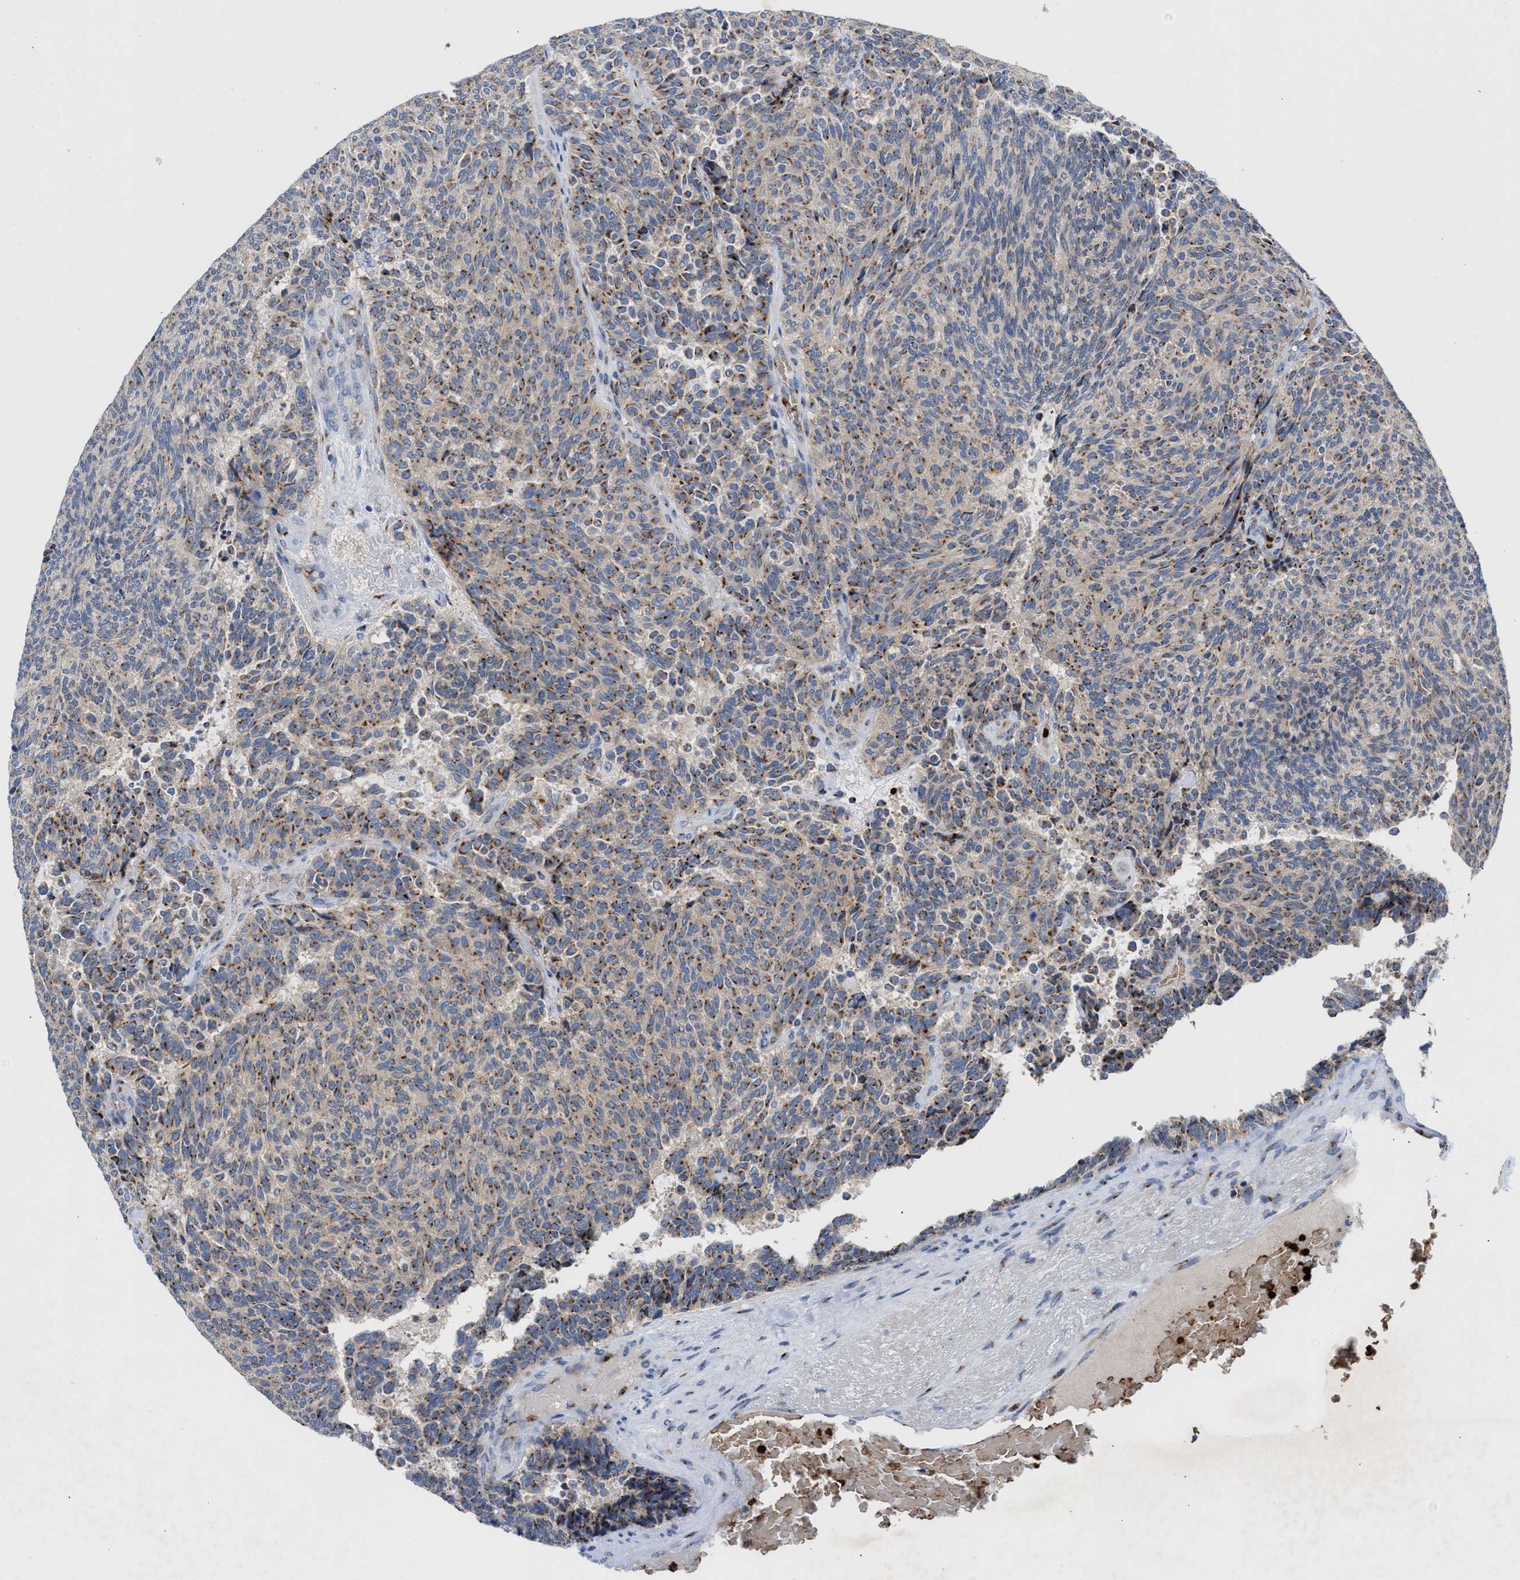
{"staining": {"intensity": "moderate", "quantity": "25%-75%", "location": "cytoplasmic/membranous"}, "tissue": "carcinoid", "cell_type": "Tumor cells", "image_type": "cancer", "snomed": [{"axis": "morphology", "description": "Carcinoid, malignant, NOS"}, {"axis": "topography", "description": "Pancreas"}], "caption": "Protein expression analysis of human carcinoid reveals moderate cytoplasmic/membranous positivity in about 25%-75% of tumor cells.", "gene": "CCL2", "patient": {"sex": "female", "age": 54}}